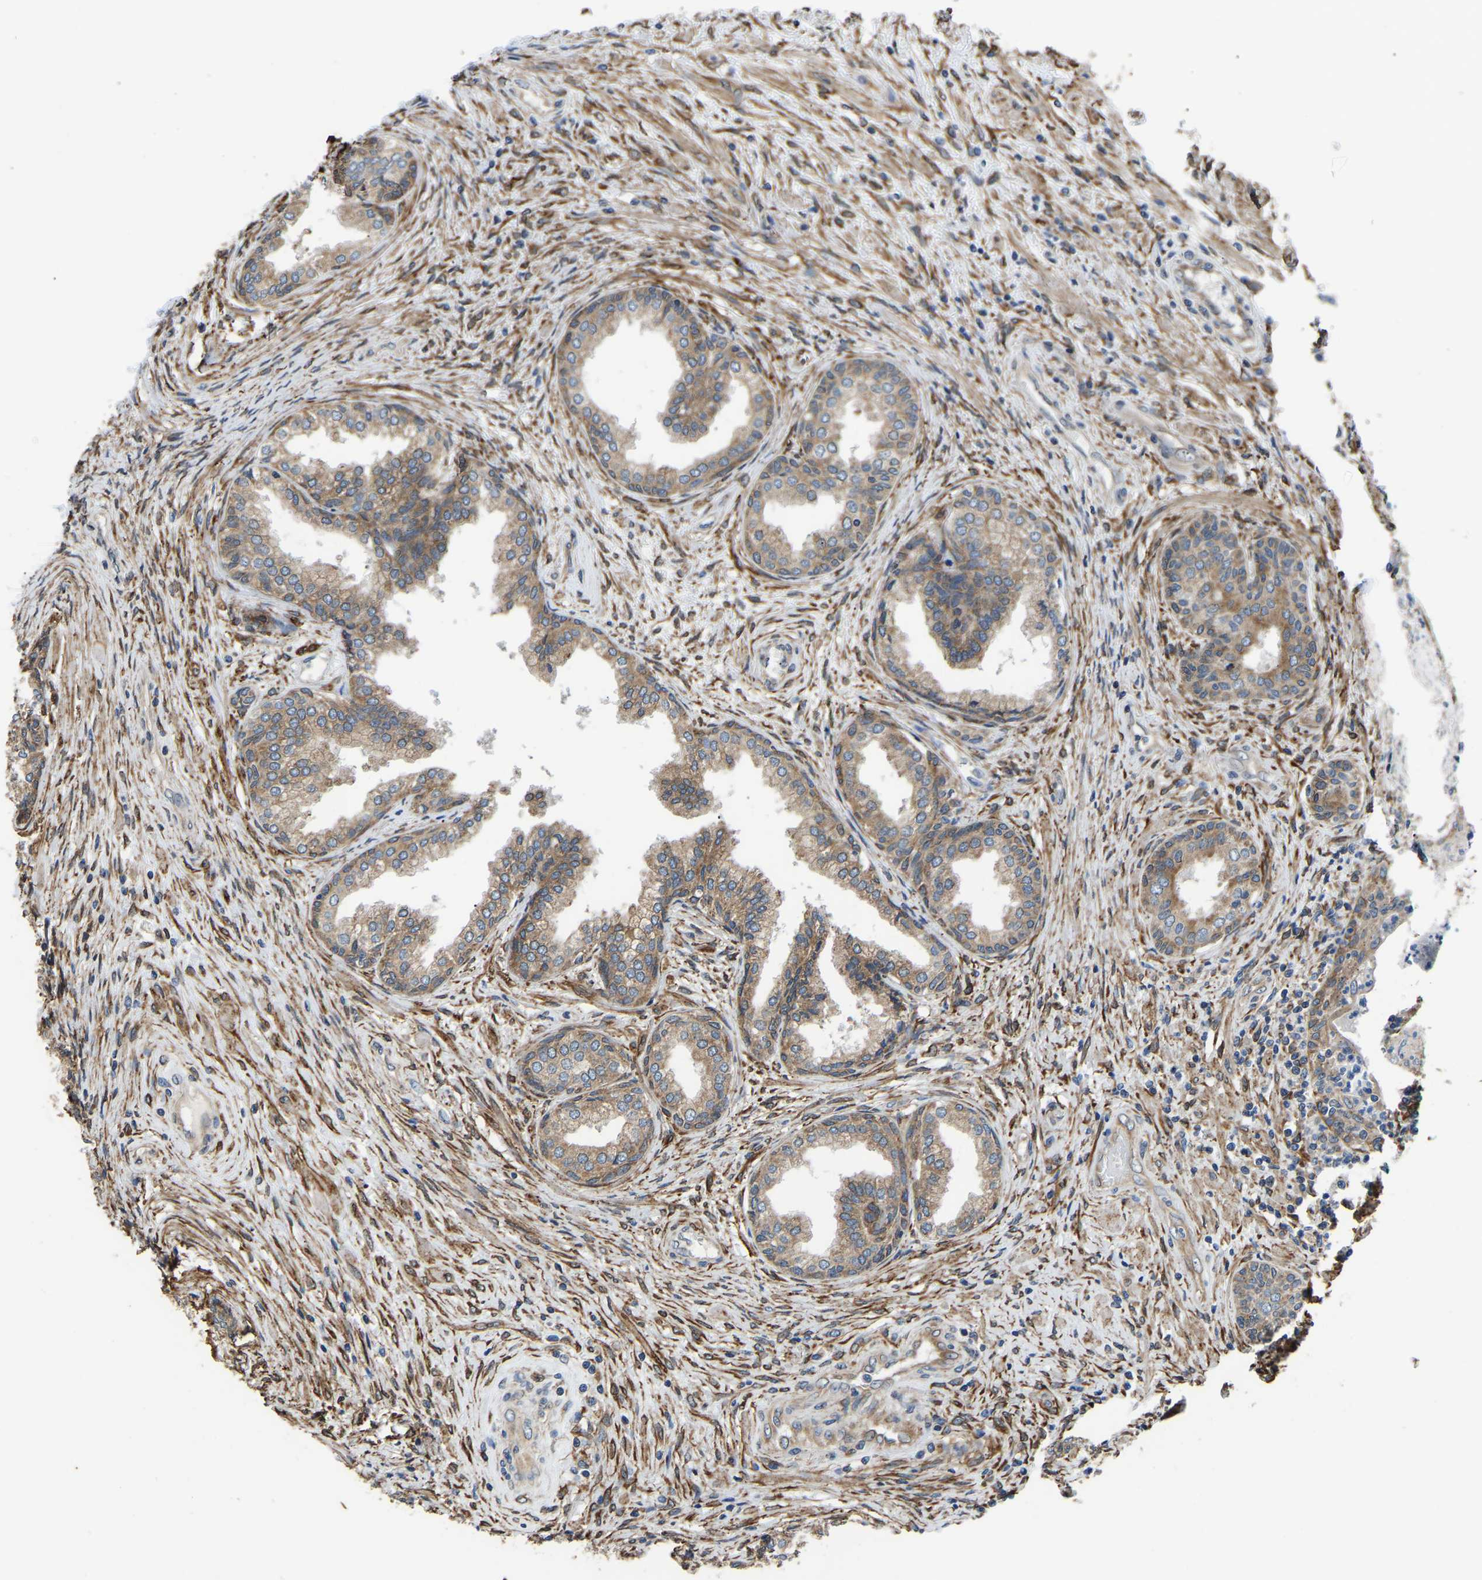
{"staining": {"intensity": "moderate", "quantity": ">75%", "location": "cytoplasmic/membranous"}, "tissue": "prostate", "cell_type": "Glandular cells", "image_type": "normal", "snomed": [{"axis": "morphology", "description": "Normal tissue, NOS"}, {"axis": "topography", "description": "Prostate"}], "caption": "Prostate stained with a brown dye shows moderate cytoplasmic/membranous positive staining in approximately >75% of glandular cells.", "gene": "ARL6IP5", "patient": {"sex": "male", "age": 76}}